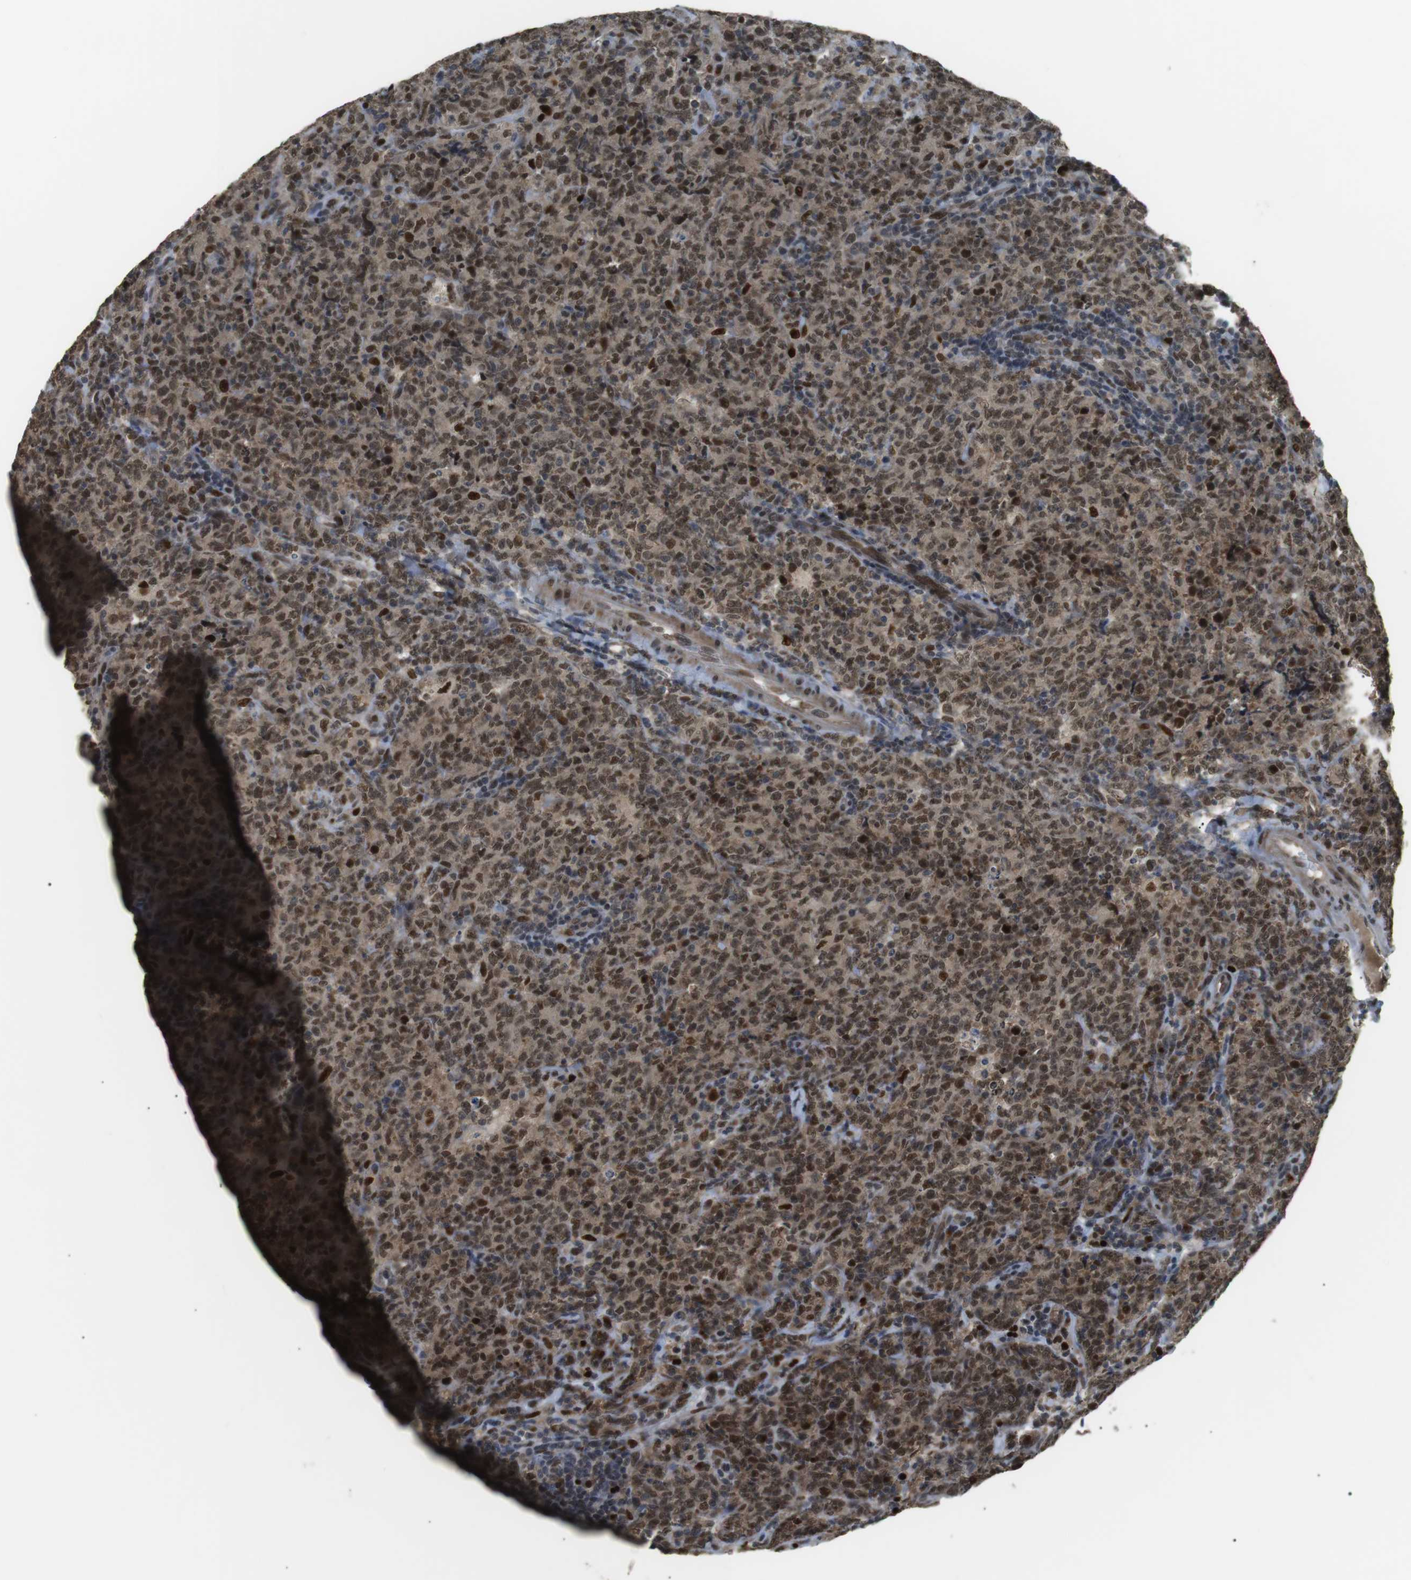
{"staining": {"intensity": "strong", "quantity": ">75%", "location": "nuclear"}, "tissue": "lymphoma", "cell_type": "Tumor cells", "image_type": "cancer", "snomed": [{"axis": "morphology", "description": "Malignant lymphoma, non-Hodgkin's type, High grade"}, {"axis": "topography", "description": "Tonsil"}], "caption": "This is a micrograph of IHC staining of lymphoma, which shows strong expression in the nuclear of tumor cells.", "gene": "ORAI3", "patient": {"sex": "female", "age": 36}}